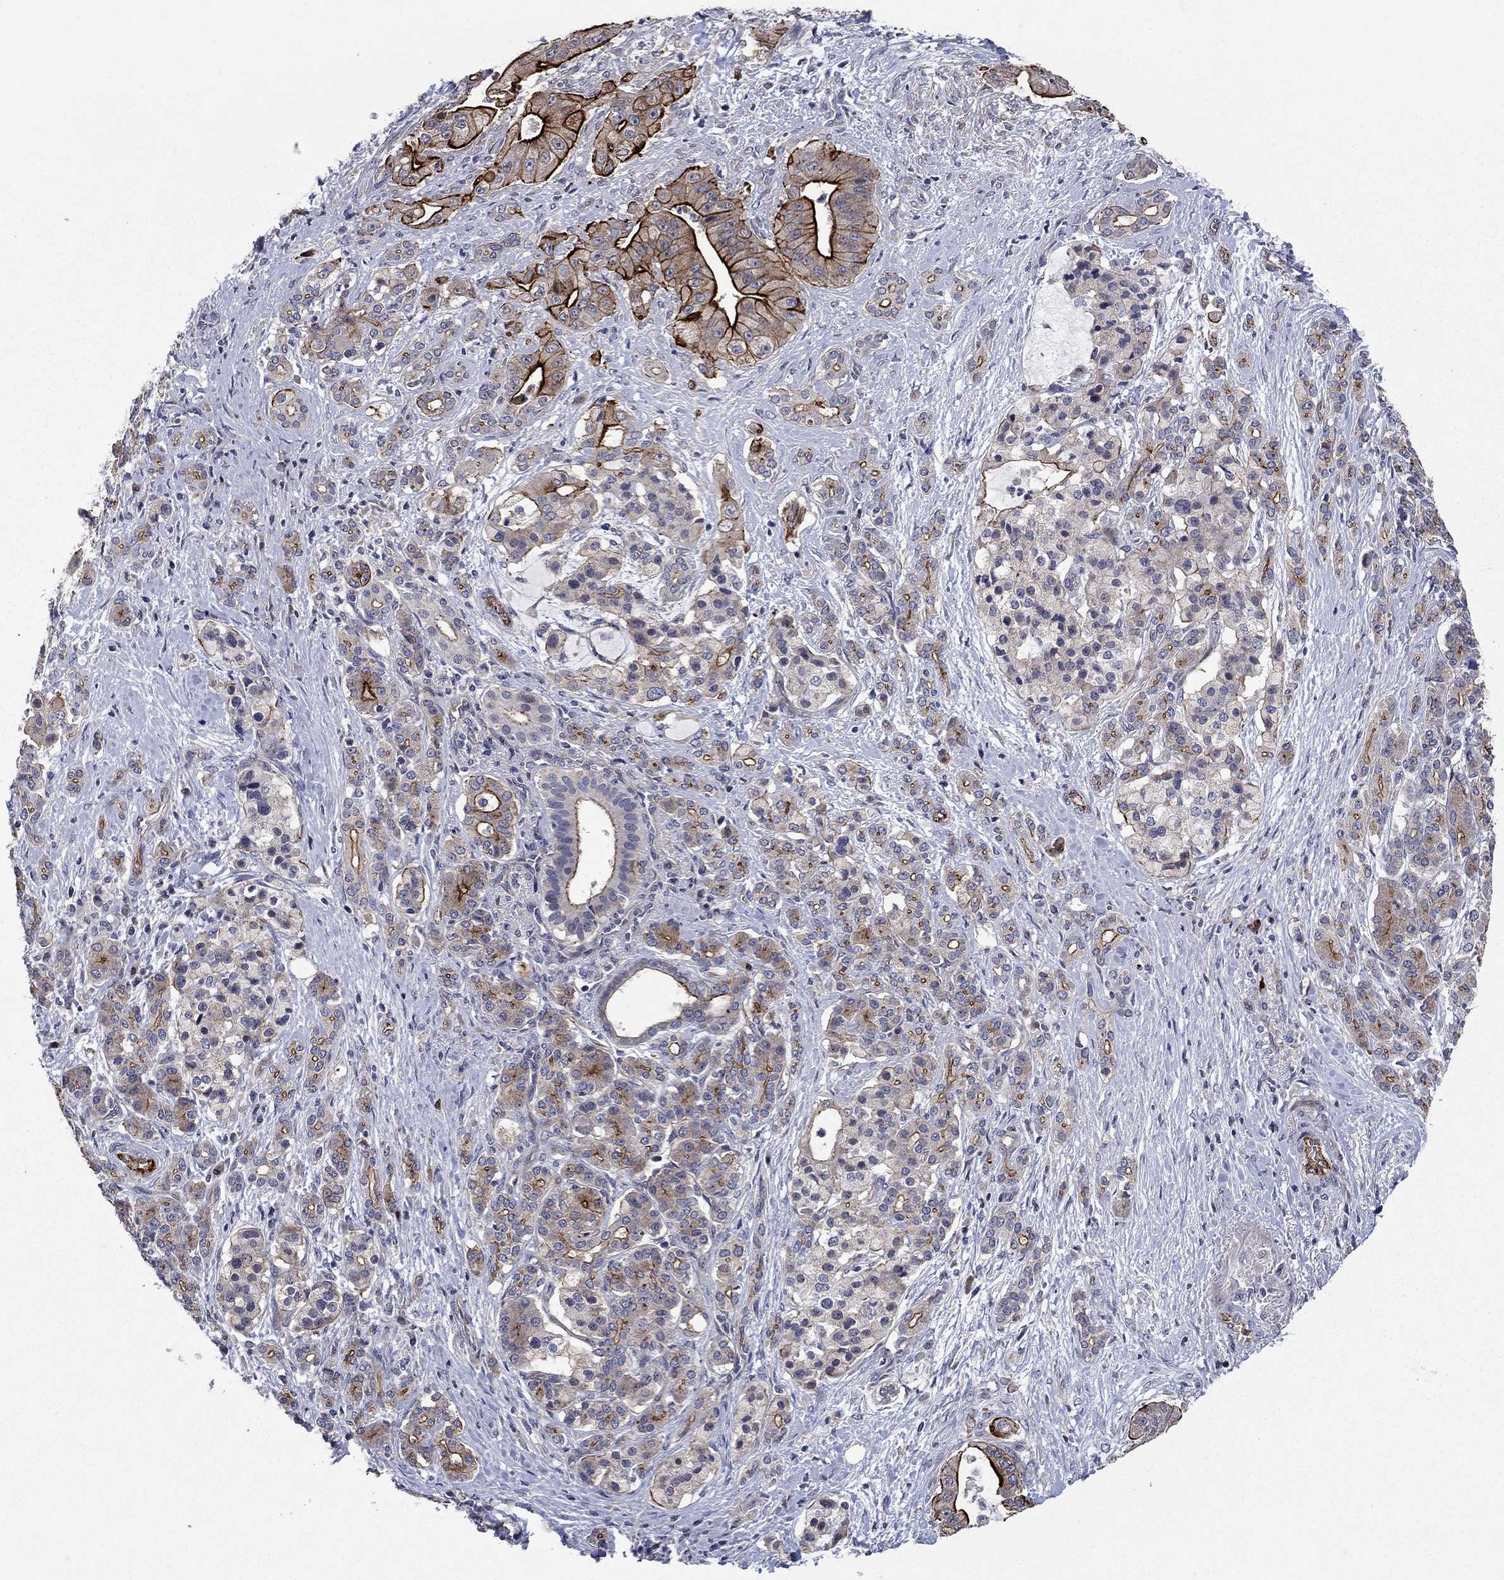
{"staining": {"intensity": "strong", "quantity": "<25%", "location": "cytoplasmic/membranous"}, "tissue": "pancreatic cancer", "cell_type": "Tumor cells", "image_type": "cancer", "snomed": [{"axis": "morphology", "description": "Normal tissue, NOS"}, {"axis": "morphology", "description": "Inflammation, NOS"}, {"axis": "morphology", "description": "Adenocarcinoma, NOS"}, {"axis": "topography", "description": "Pancreas"}], "caption": "Pancreatic cancer (adenocarcinoma) stained for a protein shows strong cytoplasmic/membranous positivity in tumor cells. (Brightfield microscopy of DAB IHC at high magnification).", "gene": "SLC7A1", "patient": {"sex": "male", "age": 57}}